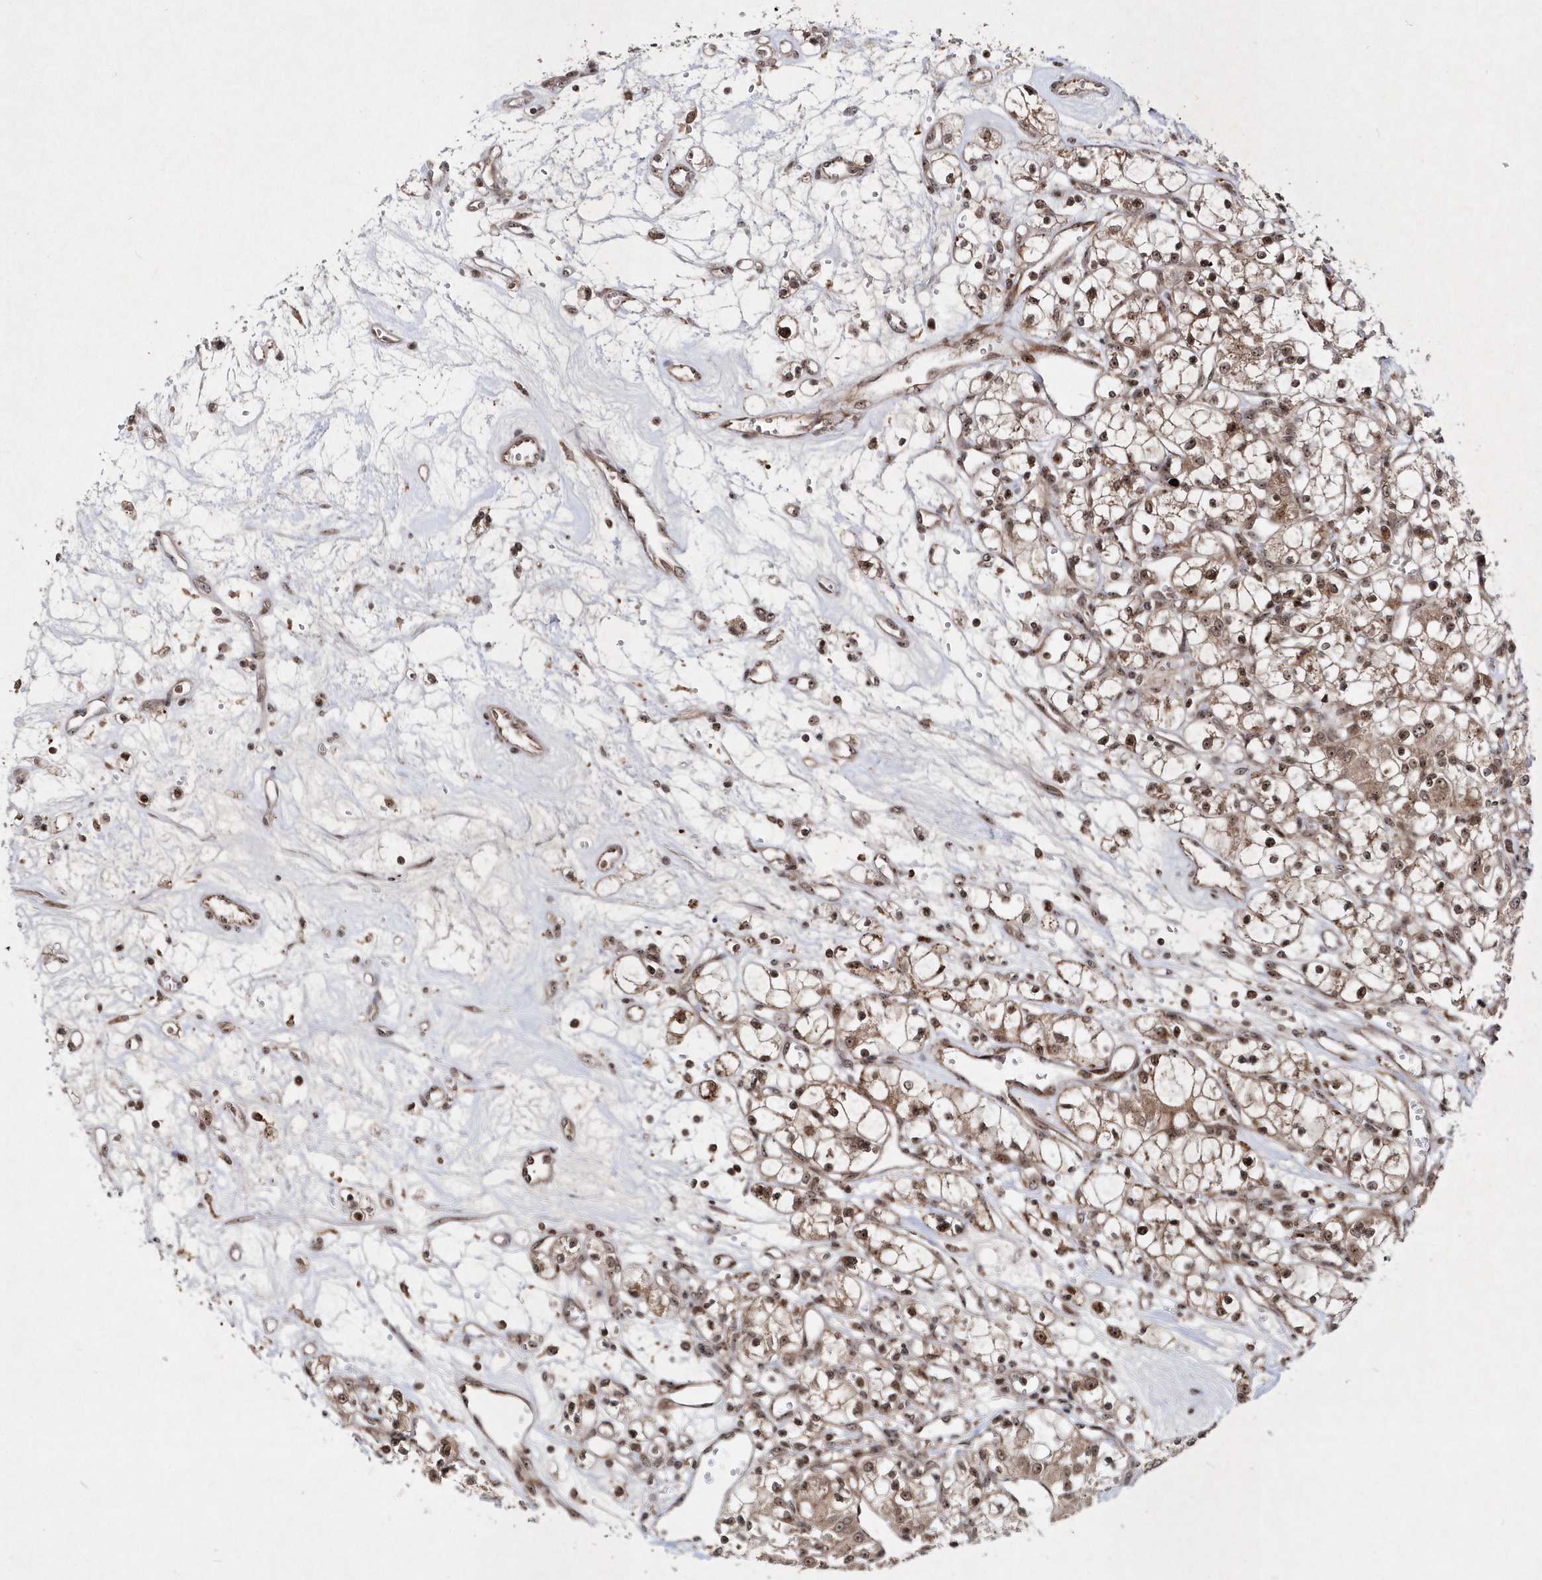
{"staining": {"intensity": "weak", "quantity": "25%-75%", "location": "cytoplasmic/membranous"}, "tissue": "renal cancer", "cell_type": "Tumor cells", "image_type": "cancer", "snomed": [{"axis": "morphology", "description": "Adenocarcinoma, NOS"}, {"axis": "topography", "description": "Kidney"}], "caption": "Renal cancer was stained to show a protein in brown. There is low levels of weak cytoplasmic/membranous expression in about 25%-75% of tumor cells. (DAB (3,3'-diaminobenzidine) IHC, brown staining for protein, blue staining for nuclei).", "gene": "SOWAHB", "patient": {"sex": "female", "age": 59}}